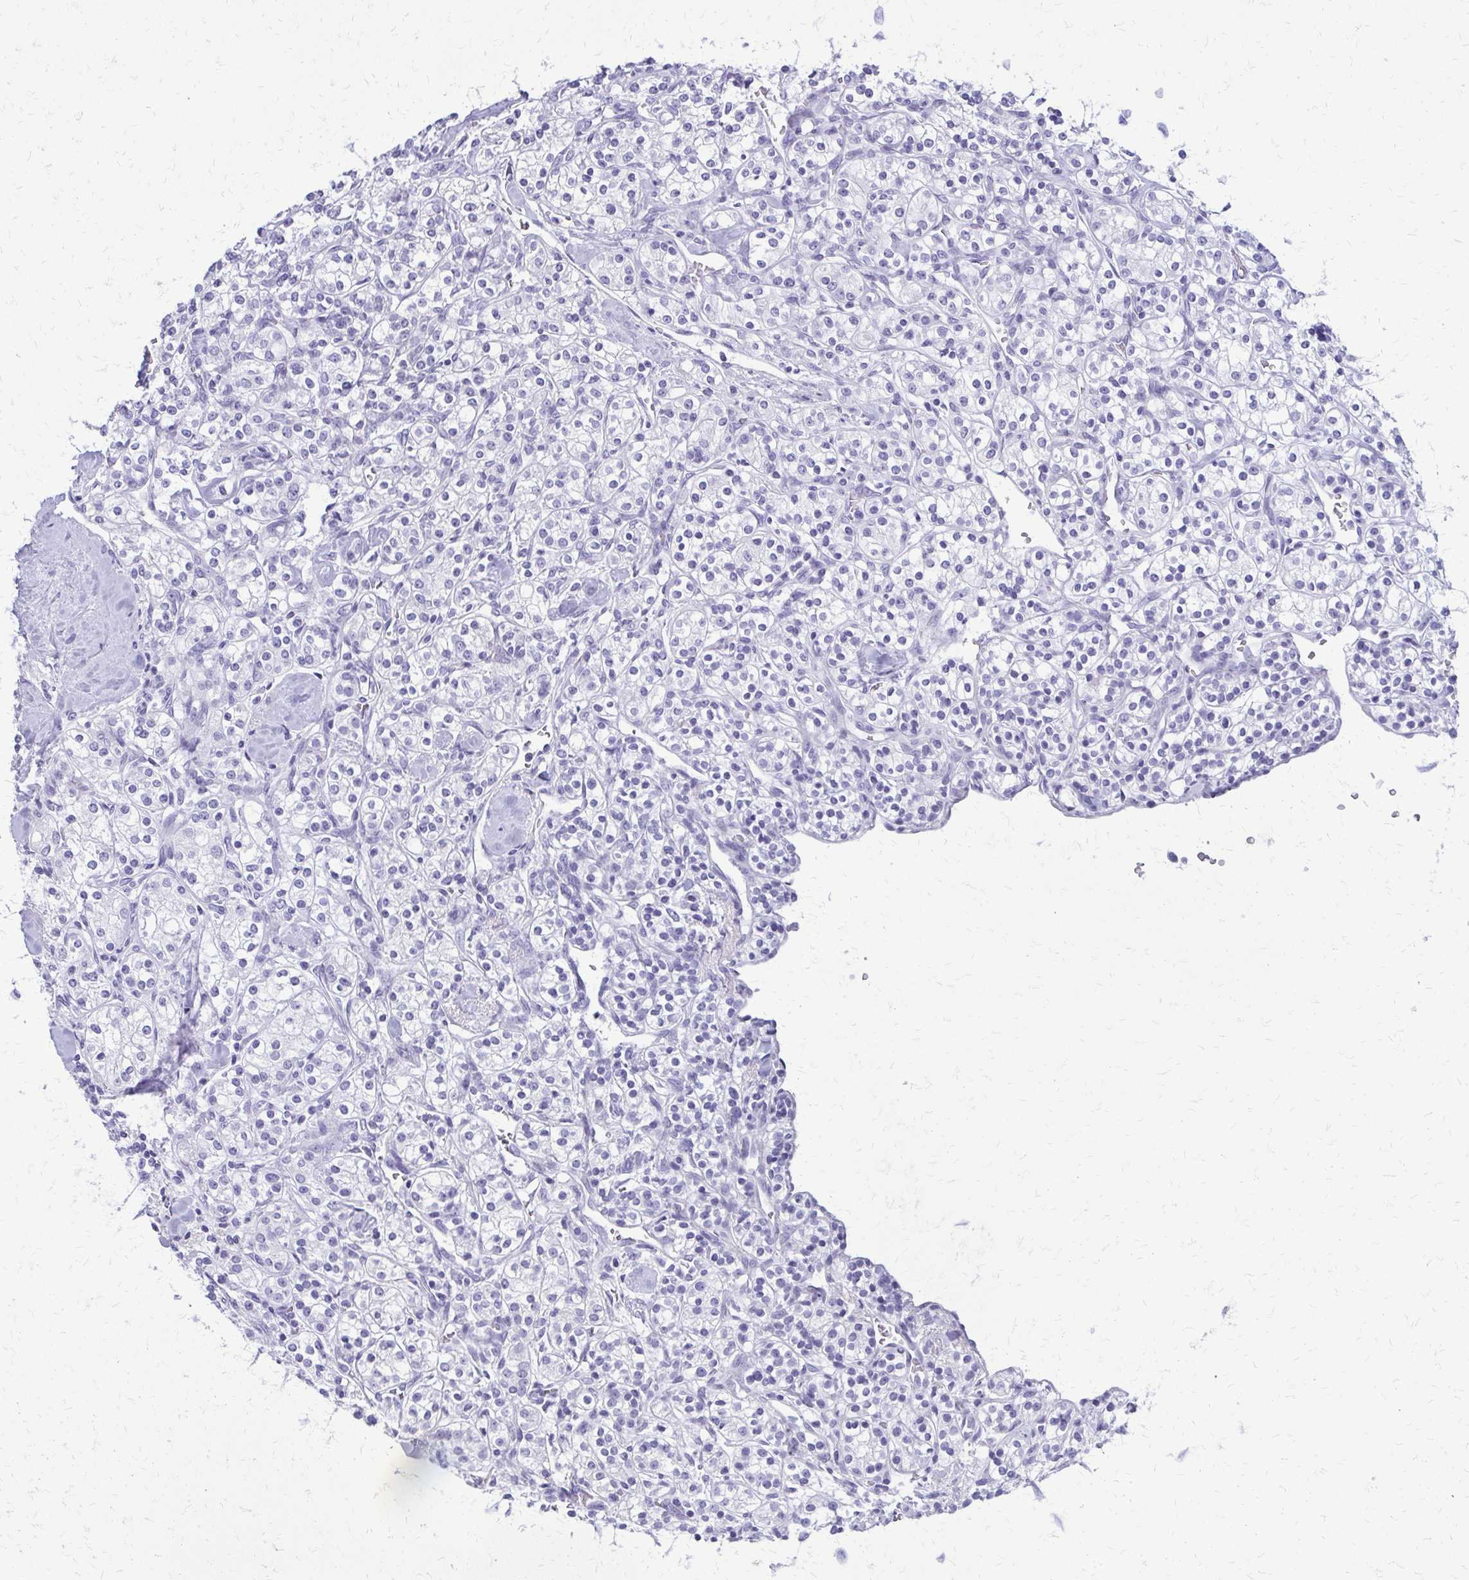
{"staining": {"intensity": "negative", "quantity": "none", "location": "none"}, "tissue": "renal cancer", "cell_type": "Tumor cells", "image_type": "cancer", "snomed": [{"axis": "morphology", "description": "Adenocarcinoma, NOS"}, {"axis": "topography", "description": "Kidney"}], "caption": "Micrograph shows no significant protein positivity in tumor cells of renal cancer. (Brightfield microscopy of DAB (3,3'-diaminobenzidine) IHC at high magnification).", "gene": "FAM162B", "patient": {"sex": "male", "age": 77}}